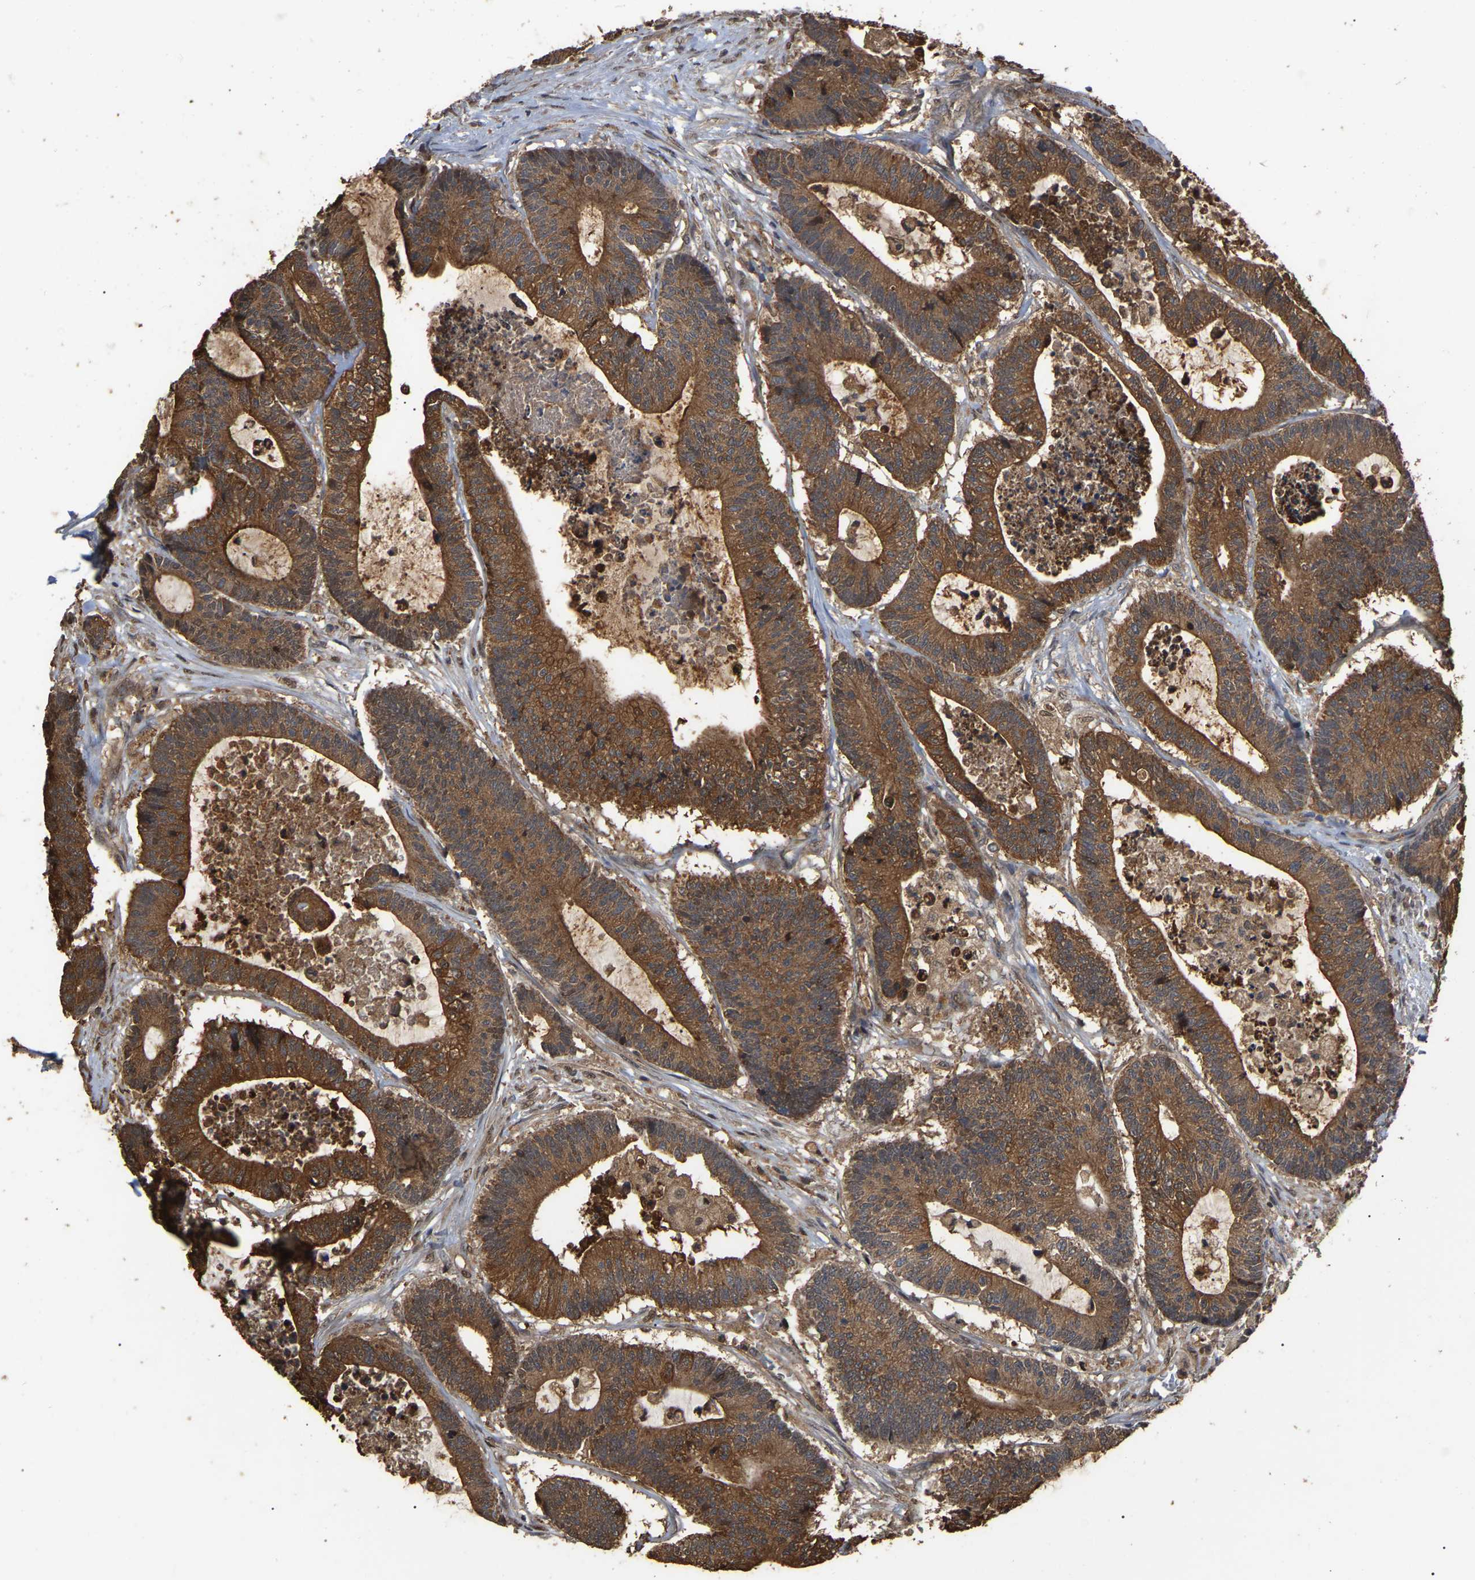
{"staining": {"intensity": "strong", "quantity": ">75%", "location": "cytoplasmic/membranous"}, "tissue": "colorectal cancer", "cell_type": "Tumor cells", "image_type": "cancer", "snomed": [{"axis": "morphology", "description": "Adenocarcinoma, NOS"}, {"axis": "topography", "description": "Colon"}], "caption": "Protein expression analysis of human colorectal cancer reveals strong cytoplasmic/membranous positivity in about >75% of tumor cells.", "gene": "FAM219A", "patient": {"sex": "female", "age": 84}}